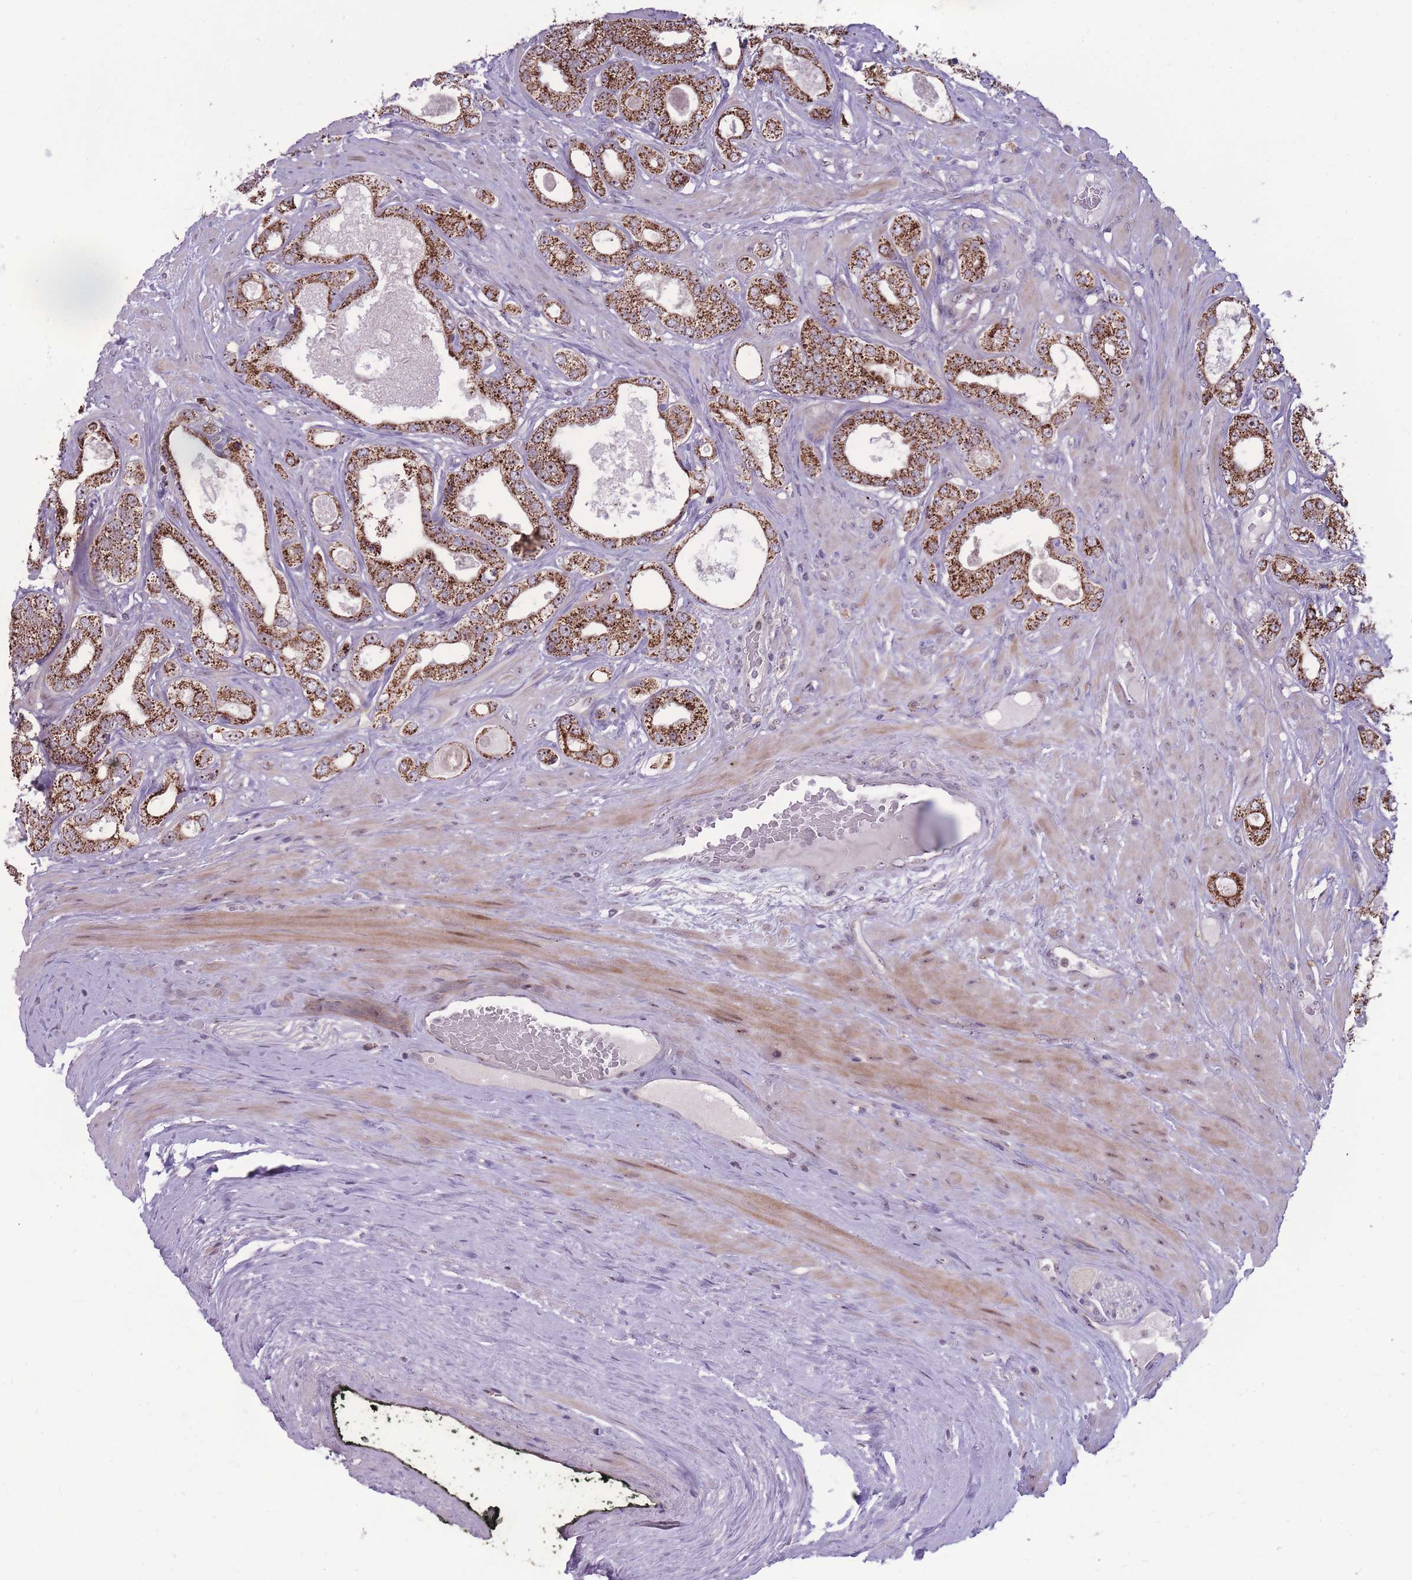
{"staining": {"intensity": "strong", "quantity": ">75%", "location": "cytoplasmic/membranous"}, "tissue": "prostate cancer", "cell_type": "Tumor cells", "image_type": "cancer", "snomed": [{"axis": "morphology", "description": "Adenocarcinoma, Low grade"}, {"axis": "topography", "description": "Prostate"}], "caption": "Immunohistochemistry of human low-grade adenocarcinoma (prostate) shows high levels of strong cytoplasmic/membranous positivity in about >75% of tumor cells.", "gene": "MCIDAS", "patient": {"sex": "male", "age": 63}}